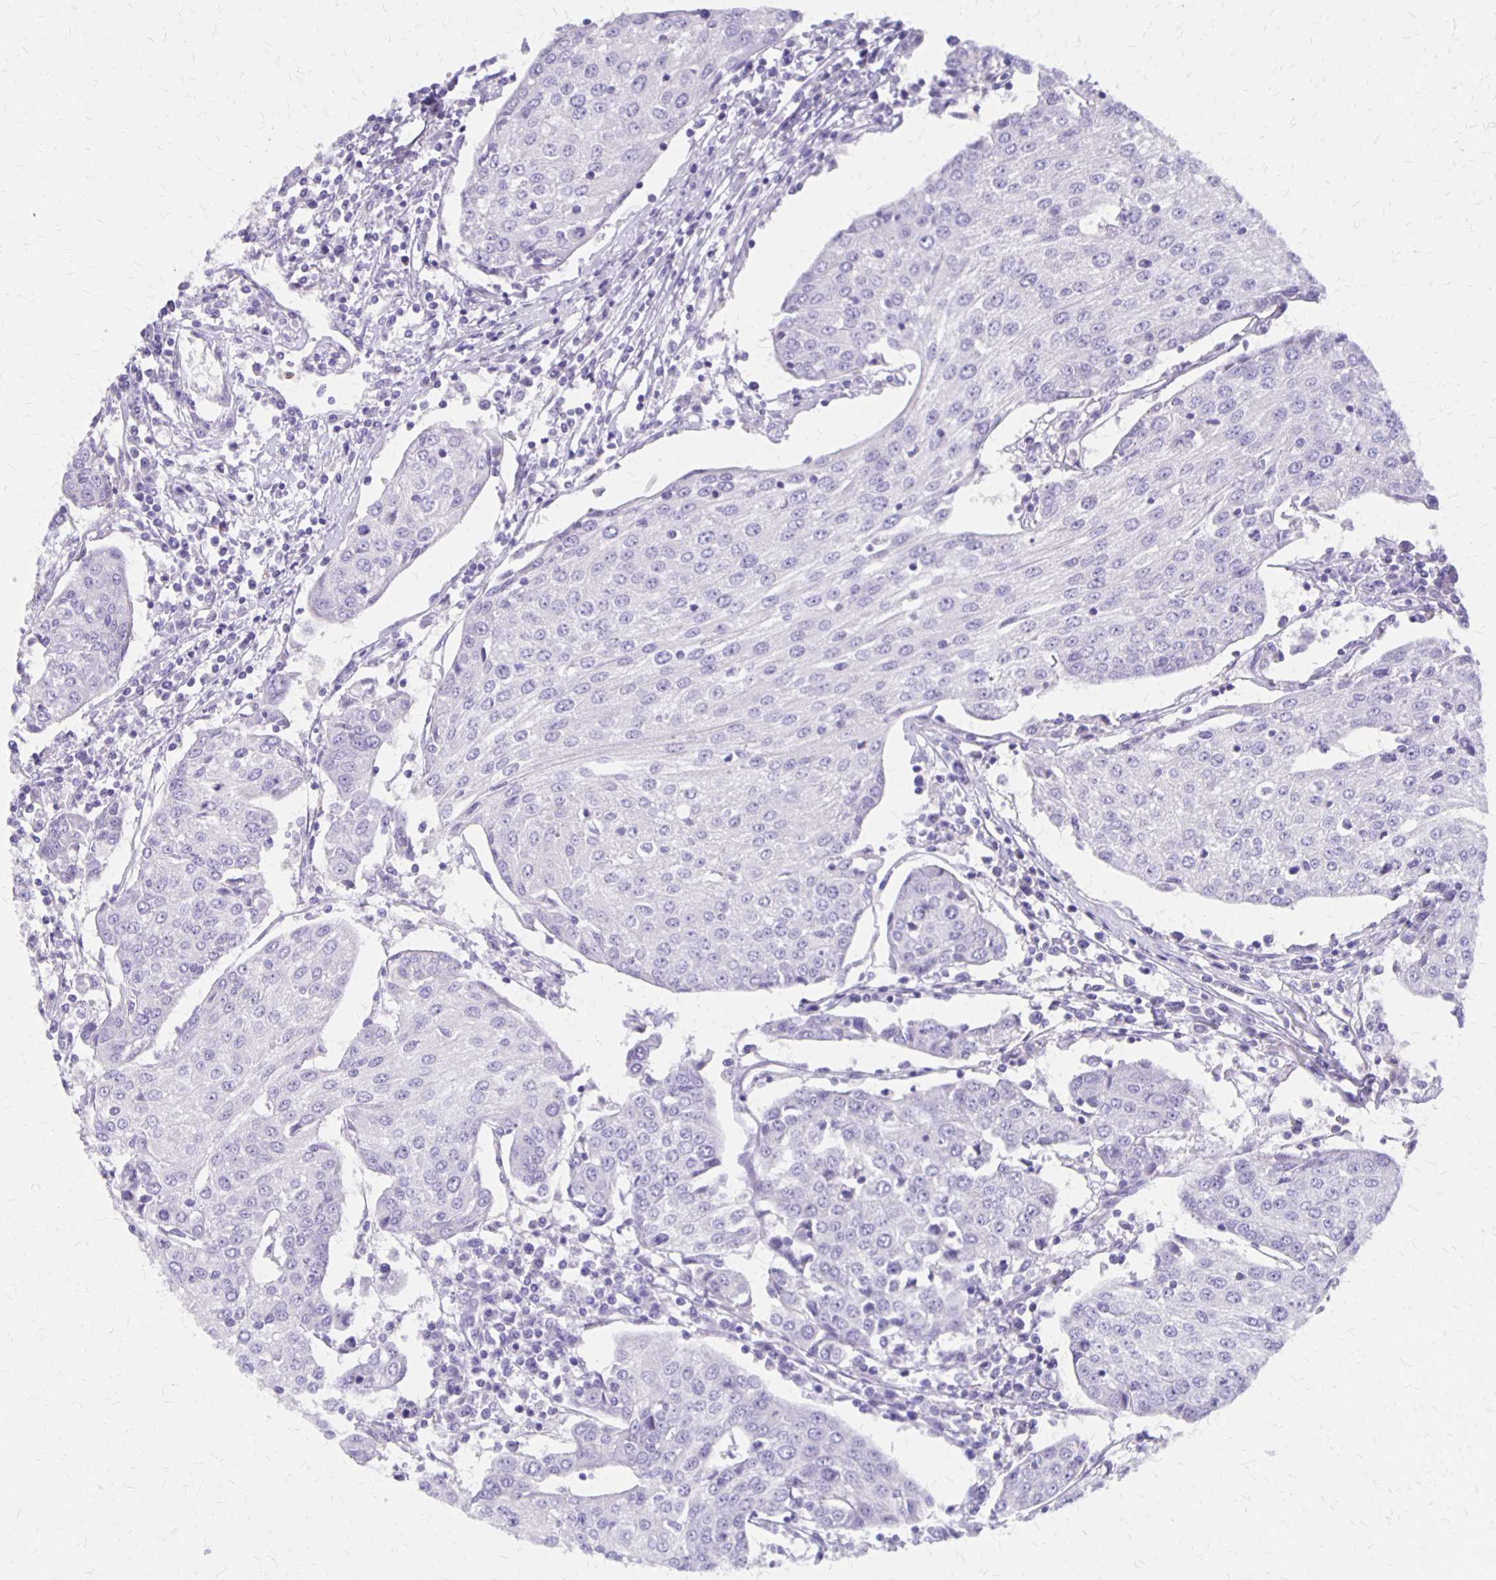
{"staining": {"intensity": "negative", "quantity": "none", "location": "none"}, "tissue": "urothelial cancer", "cell_type": "Tumor cells", "image_type": "cancer", "snomed": [{"axis": "morphology", "description": "Urothelial carcinoma, High grade"}, {"axis": "topography", "description": "Urinary bladder"}], "caption": "Immunohistochemistry of urothelial cancer demonstrates no expression in tumor cells. (DAB (3,3'-diaminobenzidine) immunohistochemistry visualized using brightfield microscopy, high magnification).", "gene": "SEPTIN5", "patient": {"sex": "female", "age": 85}}